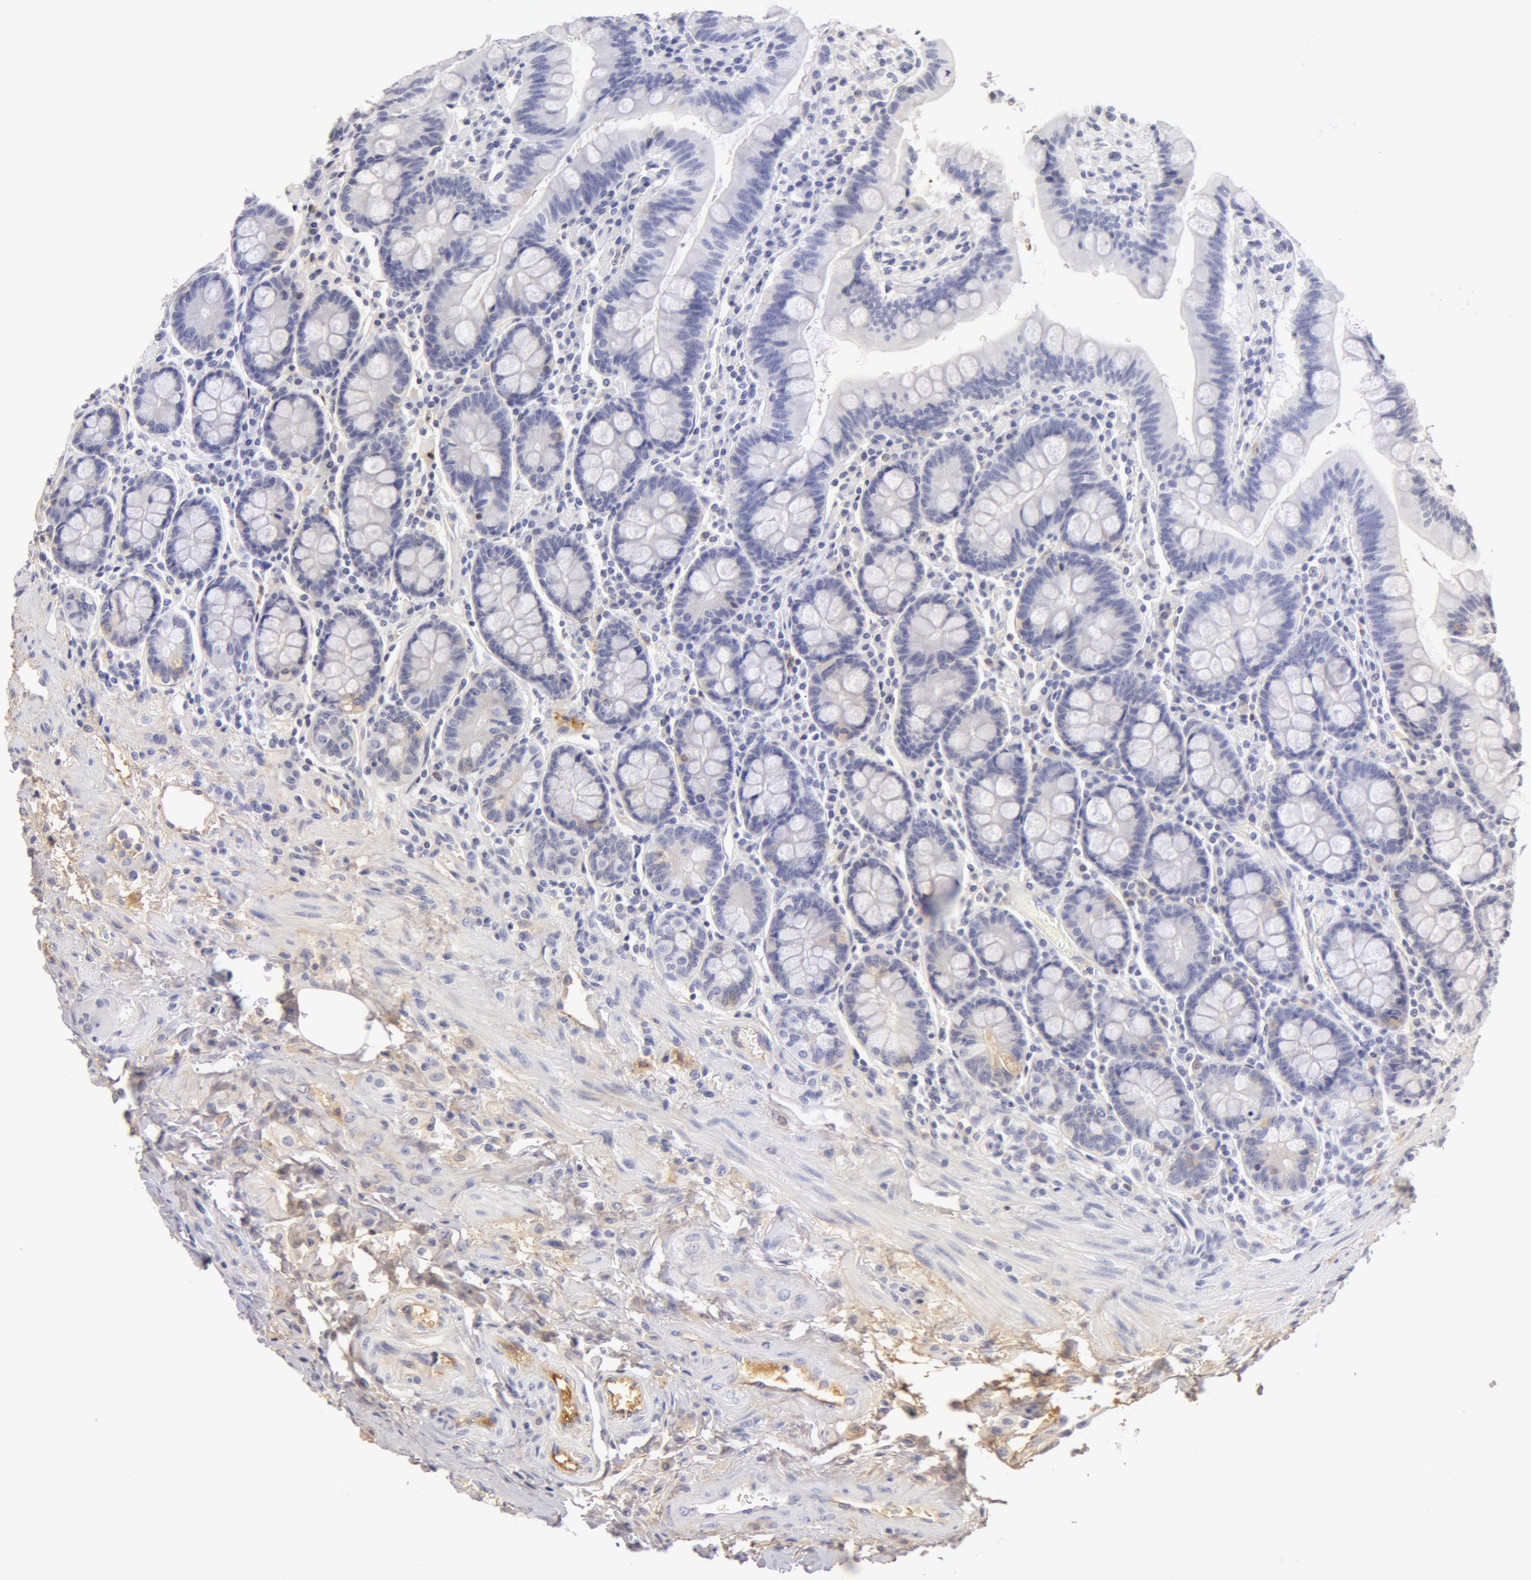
{"staining": {"intensity": "negative", "quantity": "none", "location": "none"}, "tissue": "duodenum", "cell_type": "Glandular cells", "image_type": "normal", "snomed": [{"axis": "morphology", "description": "Normal tissue, NOS"}, {"axis": "topography", "description": "Pancreas"}, {"axis": "topography", "description": "Duodenum"}], "caption": "The histopathology image demonstrates no staining of glandular cells in normal duodenum.", "gene": "AHSG", "patient": {"sex": "male", "age": 79}}